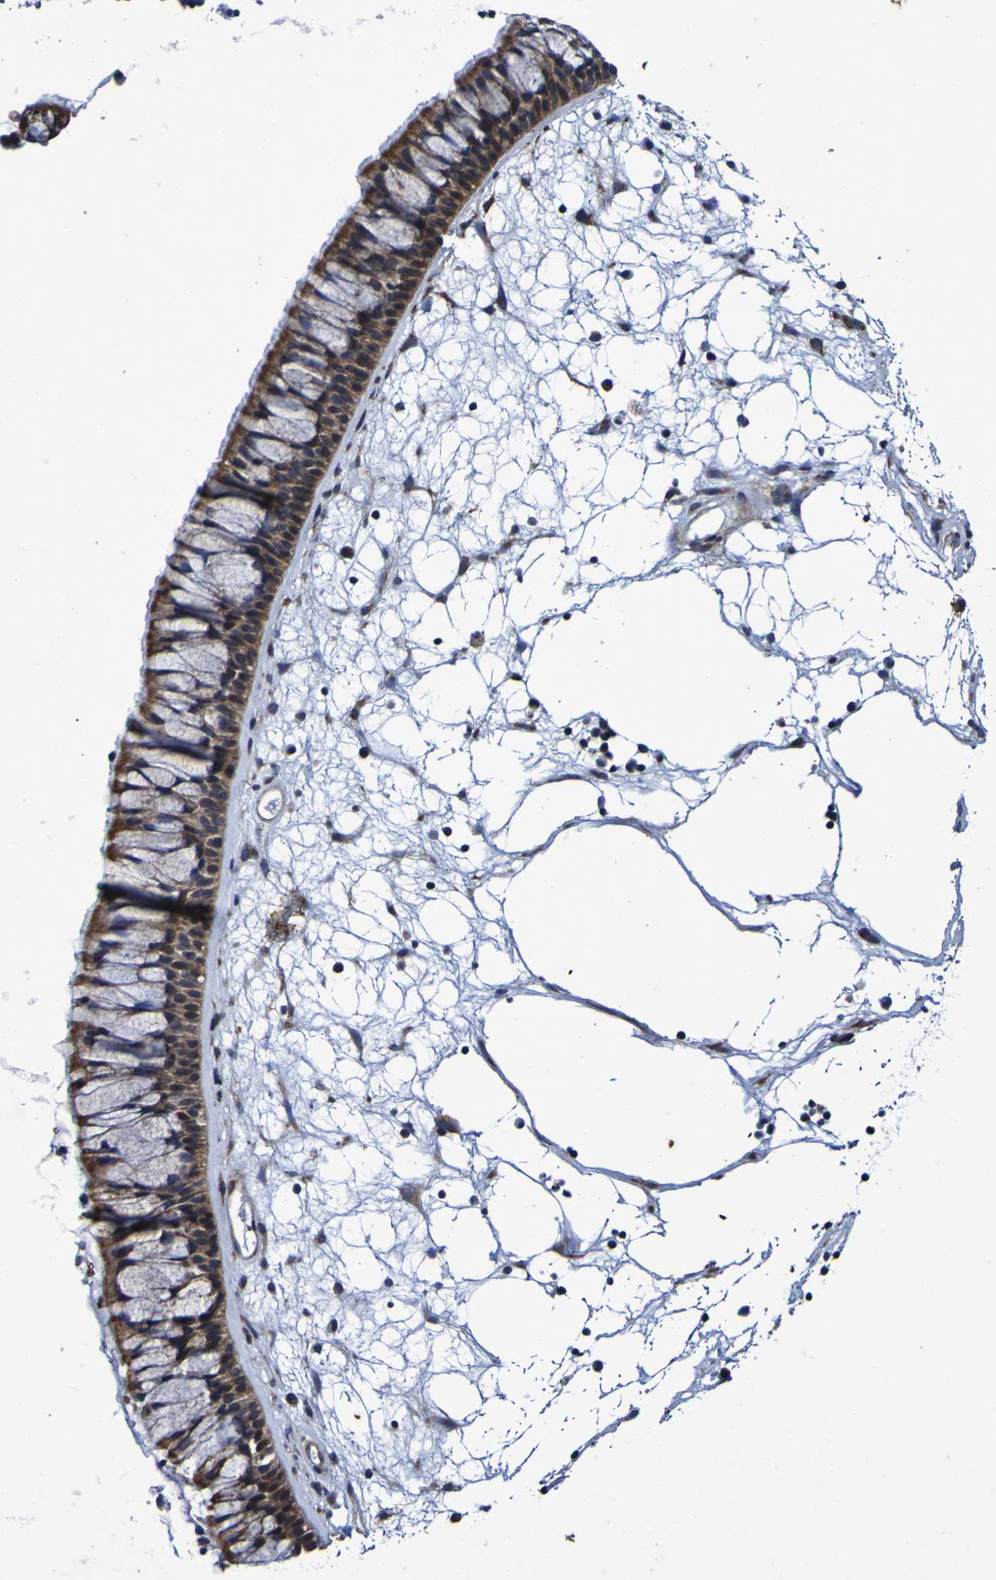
{"staining": {"intensity": "moderate", "quantity": ">75%", "location": "cytoplasmic/membranous"}, "tissue": "nasopharynx", "cell_type": "Respiratory epithelial cells", "image_type": "normal", "snomed": [{"axis": "morphology", "description": "Normal tissue, NOS"}, {"axis": "morphology", "description": "Inflammation, NOS"}, {"axis": "topography", "description": "Nasopharynx"}], "caption": "Respiratory epithelial cells show medium levels of moderate cytoplasmic/membranous staining in approximately >75% of cells in unremarkable human nasopharynx. The staining is performed using DAB brown chromogen to label protein expression. The nuclei are counter-stained blue using hematoxylin.", "gene": "P3H1", "patient": {"sex": "male", "age": 48}}